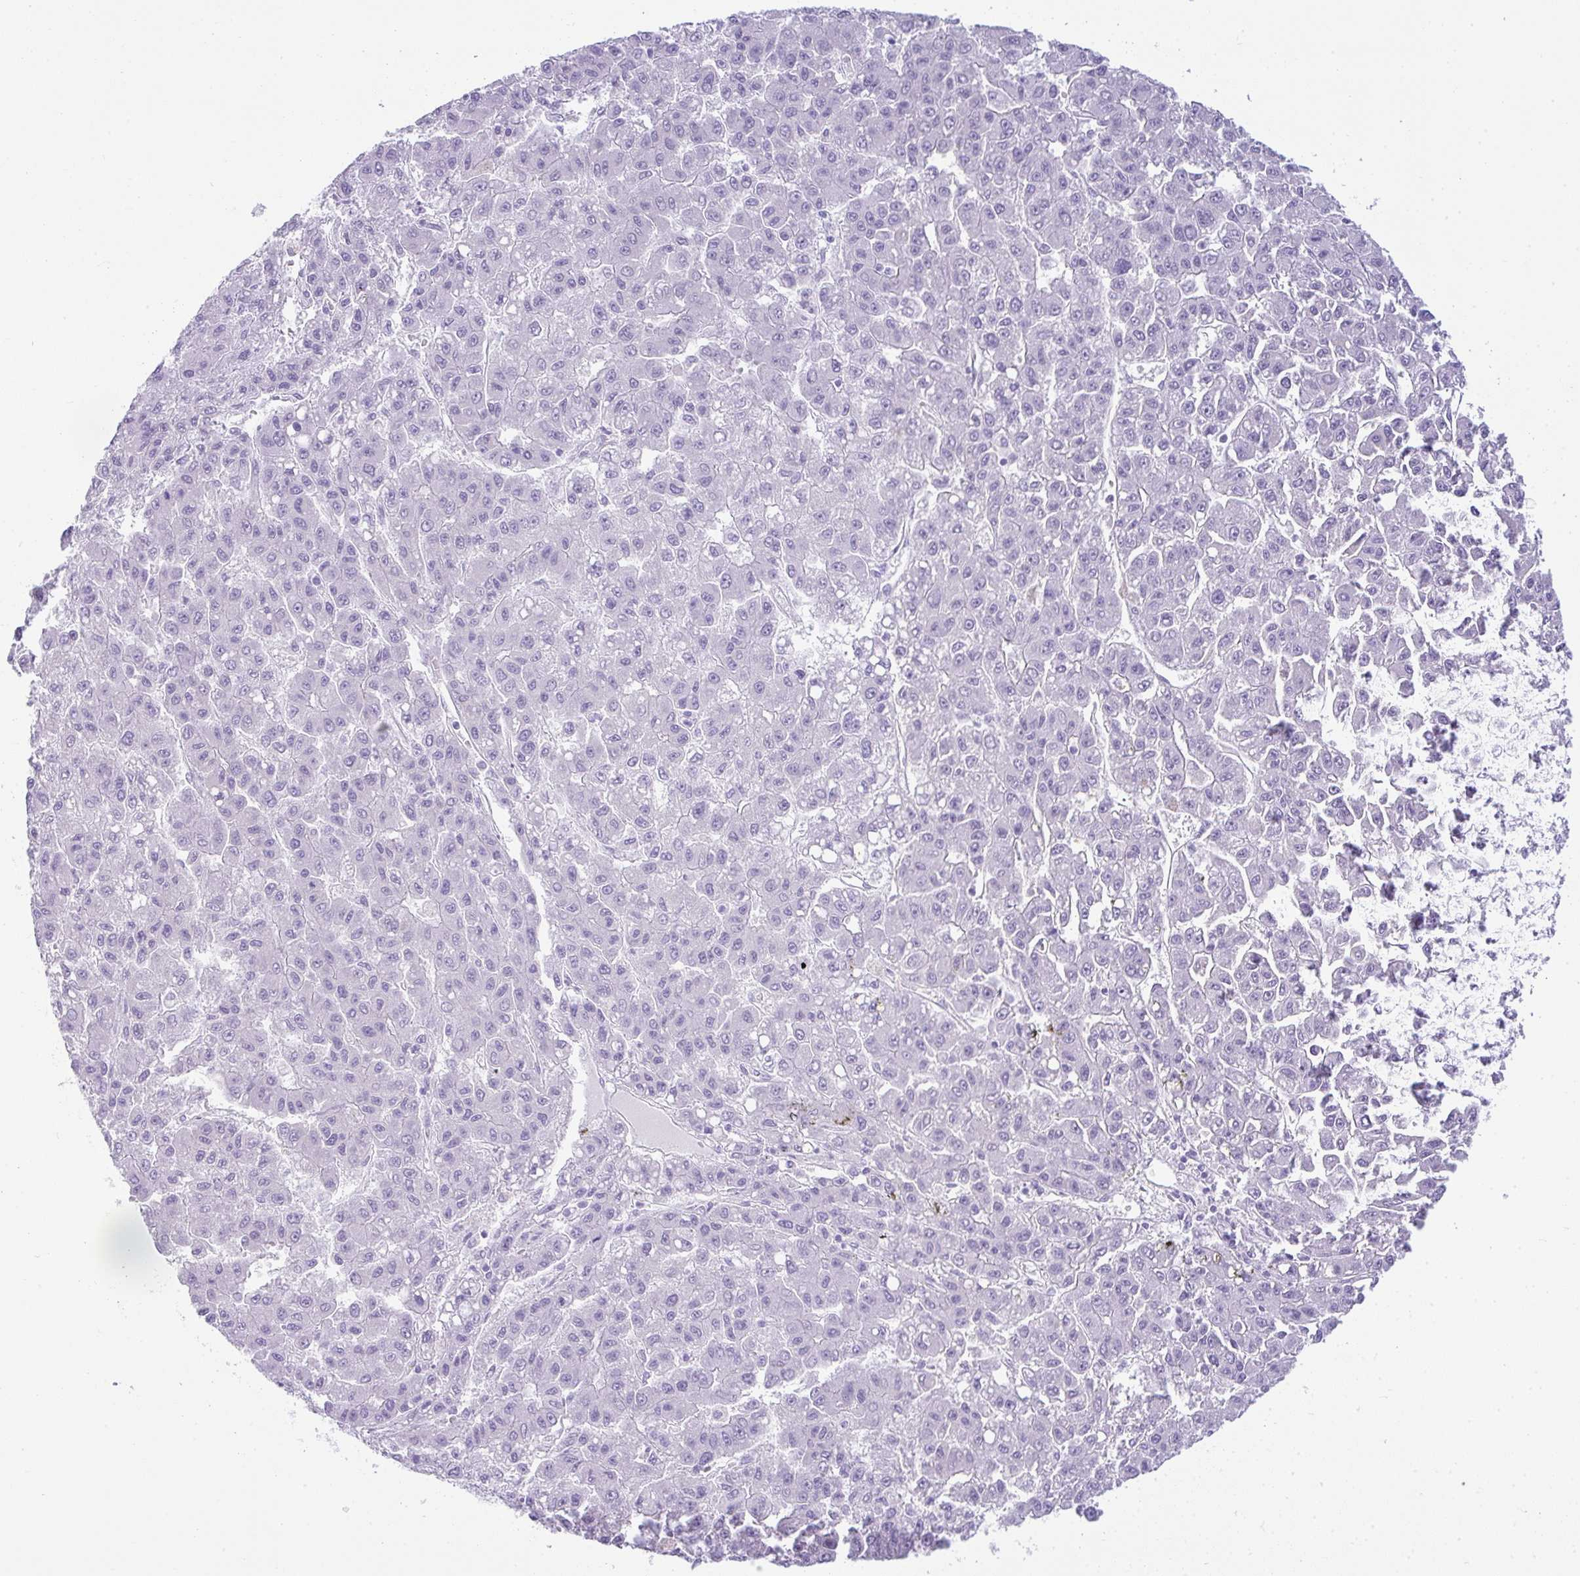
{"staining": {"intensity": "negative", "quantity": "none", "location": "none"}, "tissue": "liver cancer", "cell_type": "Tumor cells", "image_type": "cancer", "snomed": [{"axis": "morphology", "description": "Carcinoma, Hepatocellular, NOS"}, {"axis": "topography", "description": "Liver"}], "caption": "DAB (3,3'-diaminobenzidine) immunohistochemical staining of human liver hepatocellular carcinoma demonstrates no significant positivity in tumor cells. (DAB immunohistochemistry, high magnification).", "gene": "RASL10A", "patient": {"sex": "male", "age": 70}}